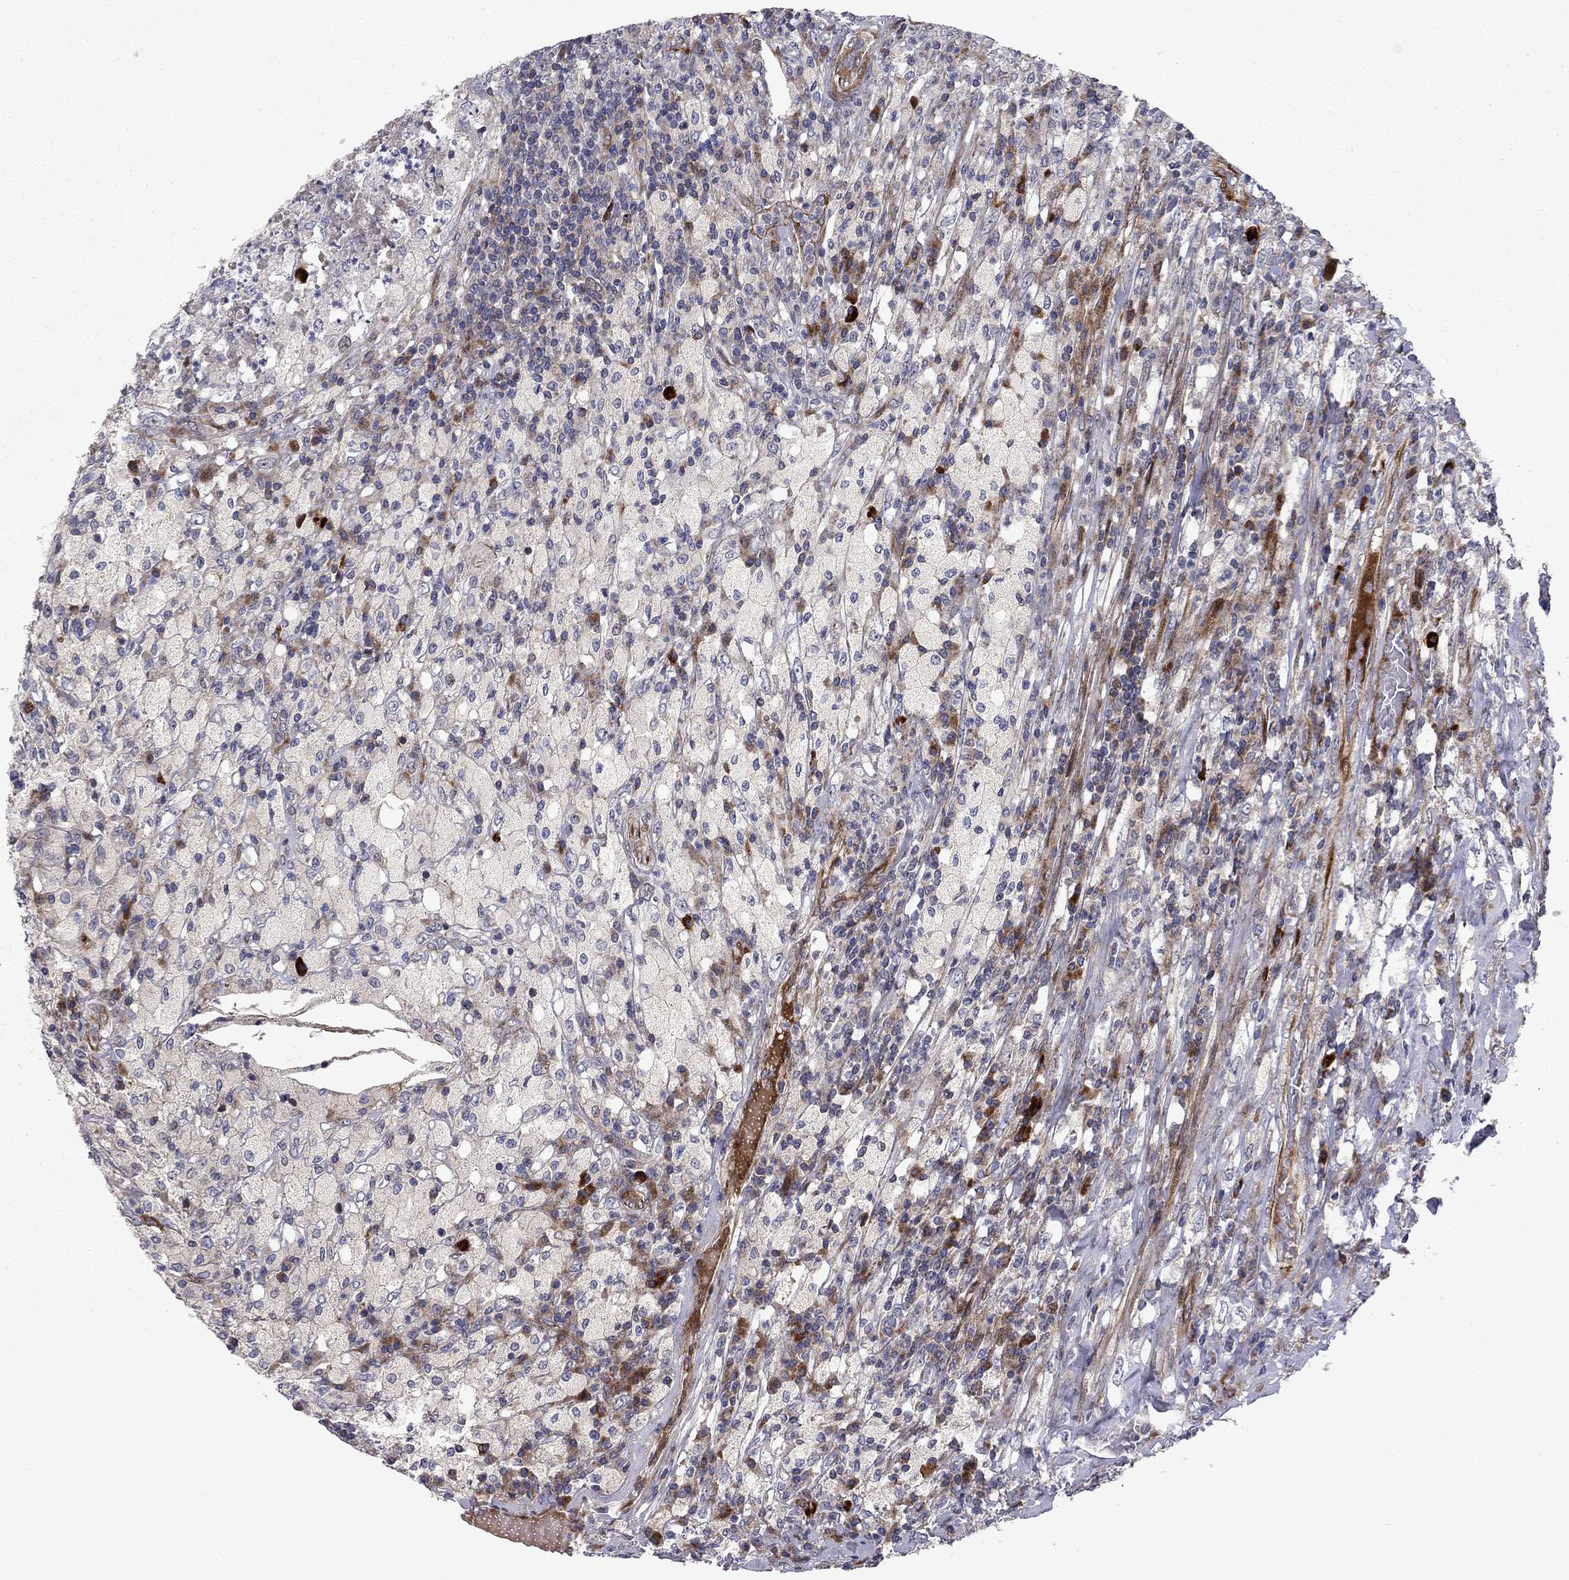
{"staining": {"intensity": "negative", "quantity": "none", "location": "none"}, "tissue": "testis cancer", "cell_type": "Tumor cells", "image_type": "cancer", "snomed": [{"axis": "morphology", "description": "Necrosis, NOS"}, {"axis": "morphology", "description": "Carcinoma, Embryonal, NOS"}, {"axis": "topography", "description": "Testis"}], "caption": "Tumor cells show no significant protein staining in testis cancer. (DAB immunohistochemistry with hematoxylin counter stain).", "gene": "MIOS", "patient": {"sex": "male", "age": 19}}